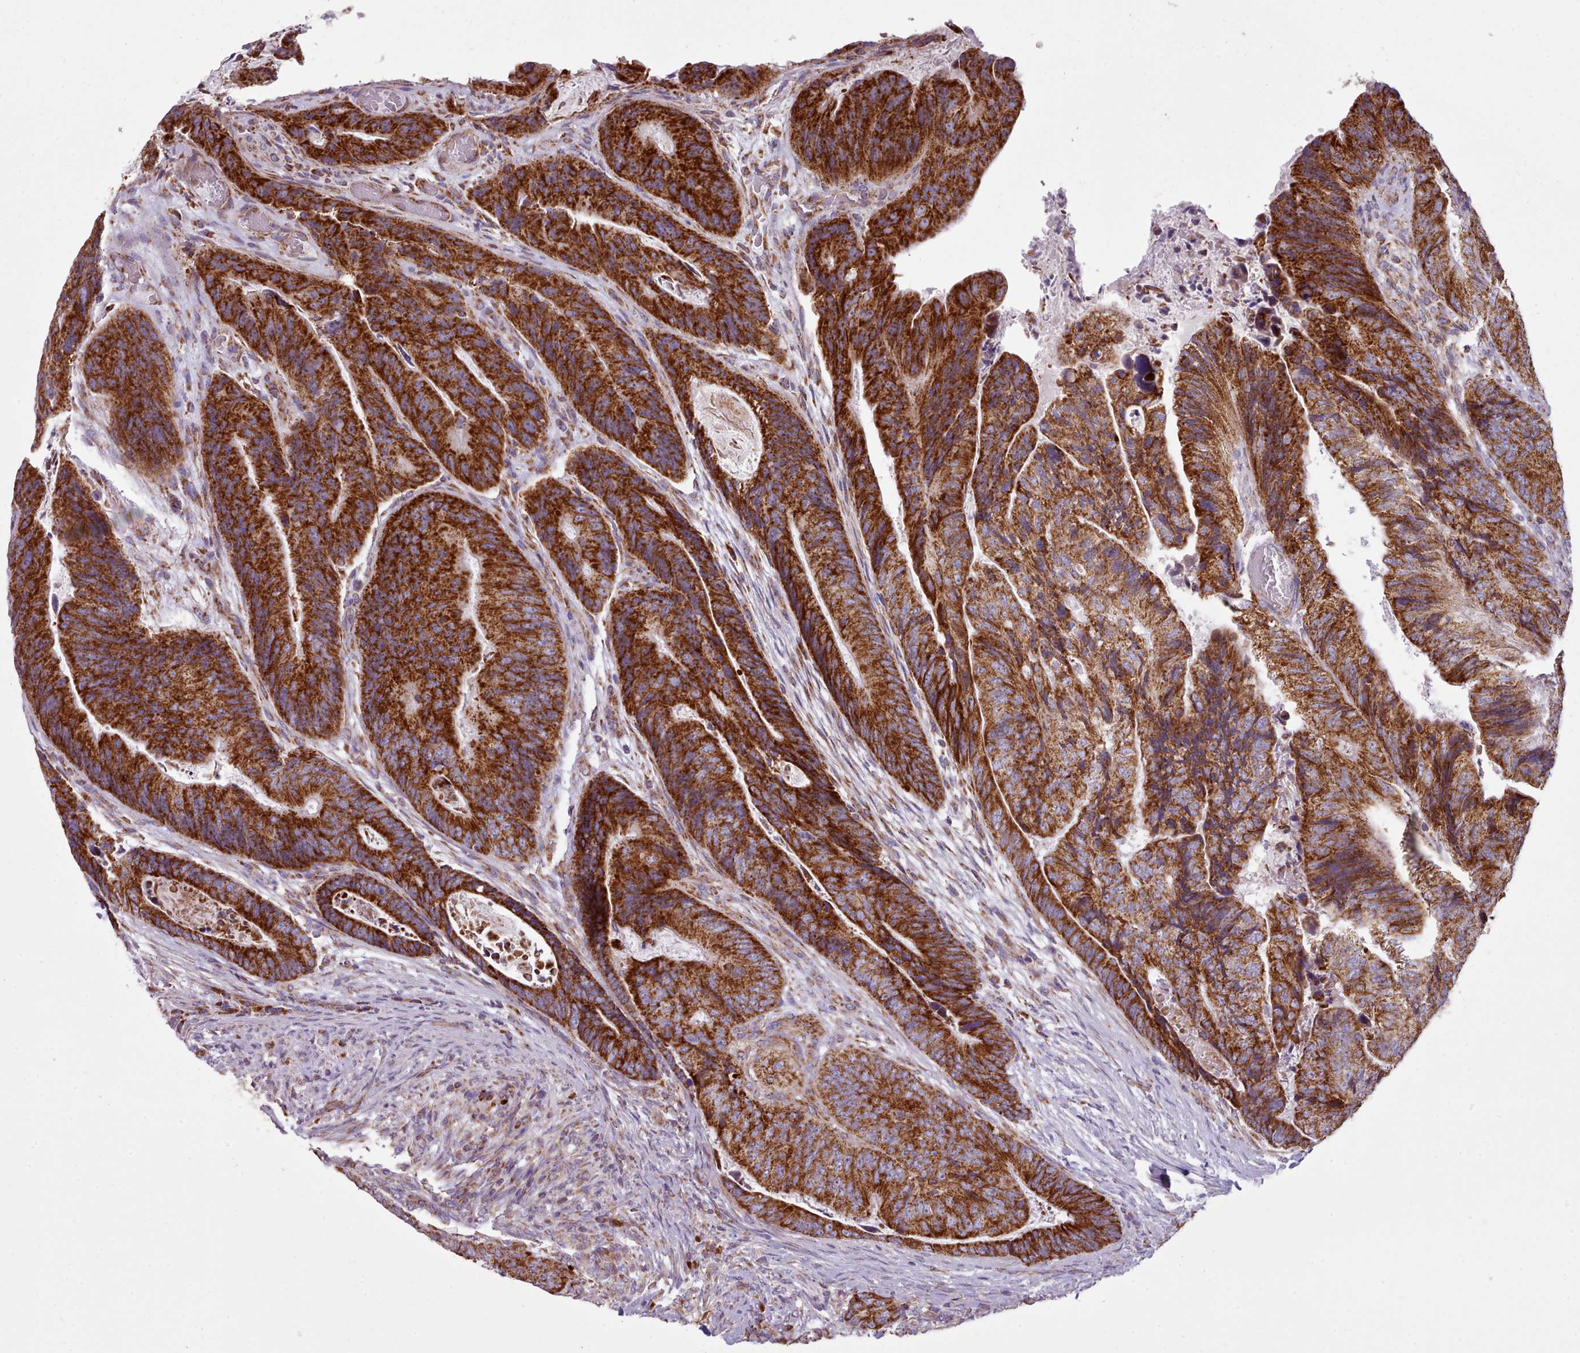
{"staining": {"intensity": "strong", "quantity": ">75%", "location": "cytoplasmic/membranous"}, "tissue": "colorectal cancer", "cell_type": "Tumor cells", "image_type": "cancer", "snomed": [{"axis": "morphology", "description": "Adenocarcinoma, NOS"}, {"axis": "topography", "description": "Colon"}], "caption": "The micrograph exhibits a brown stain indicating the presence of a protein in the cytoplasmic/membranous of tumor cells in colorectal adenocarcinoma.", "gene": "SRP54", "patient": {"sex": "female", "age": 67}}